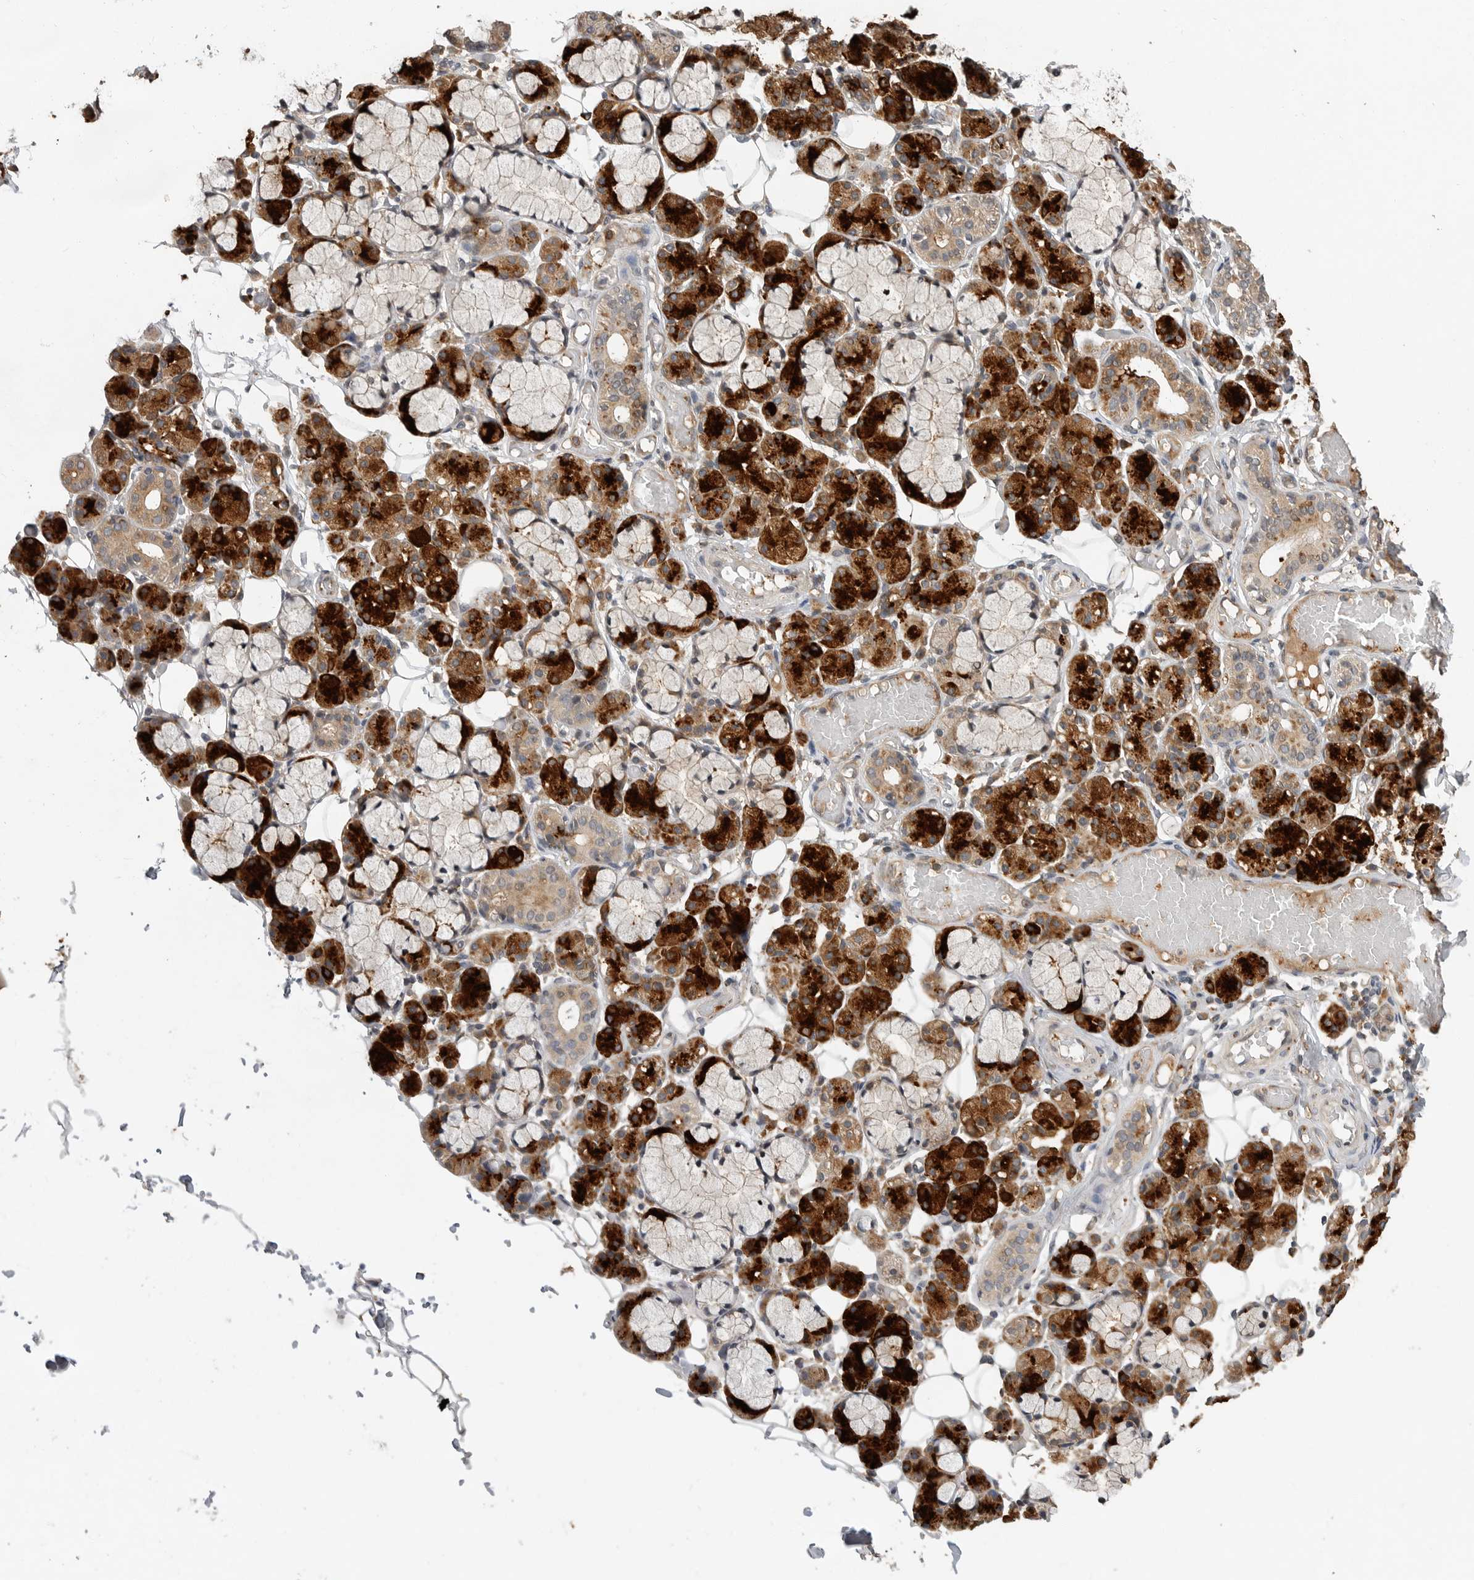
{"staining": {"intensity": "strong", "quantity": ">75%", "location": "cytoplasmic/membranous"}, "tissue": "salivary gland", "cell_type": "Glandular cells", "image_type": "normal", "snomed": [{"axis": "morphology", "description": "Normal tissue, NOS"}, {"axis": "topography", "description": "Salivary gland"}], "caption": "The image reveals staining of unremarkable salivary gland, revealing strong cytoplasmic/membranous protein staining (brown color) within glandular cells. The protein is stained brown, and the nuclei are stained in blue (DAB IHC with brightfield microscopy, high magnification).", "gene": "OSBPL9", "patient": {"sex": "male", "age": 63}}